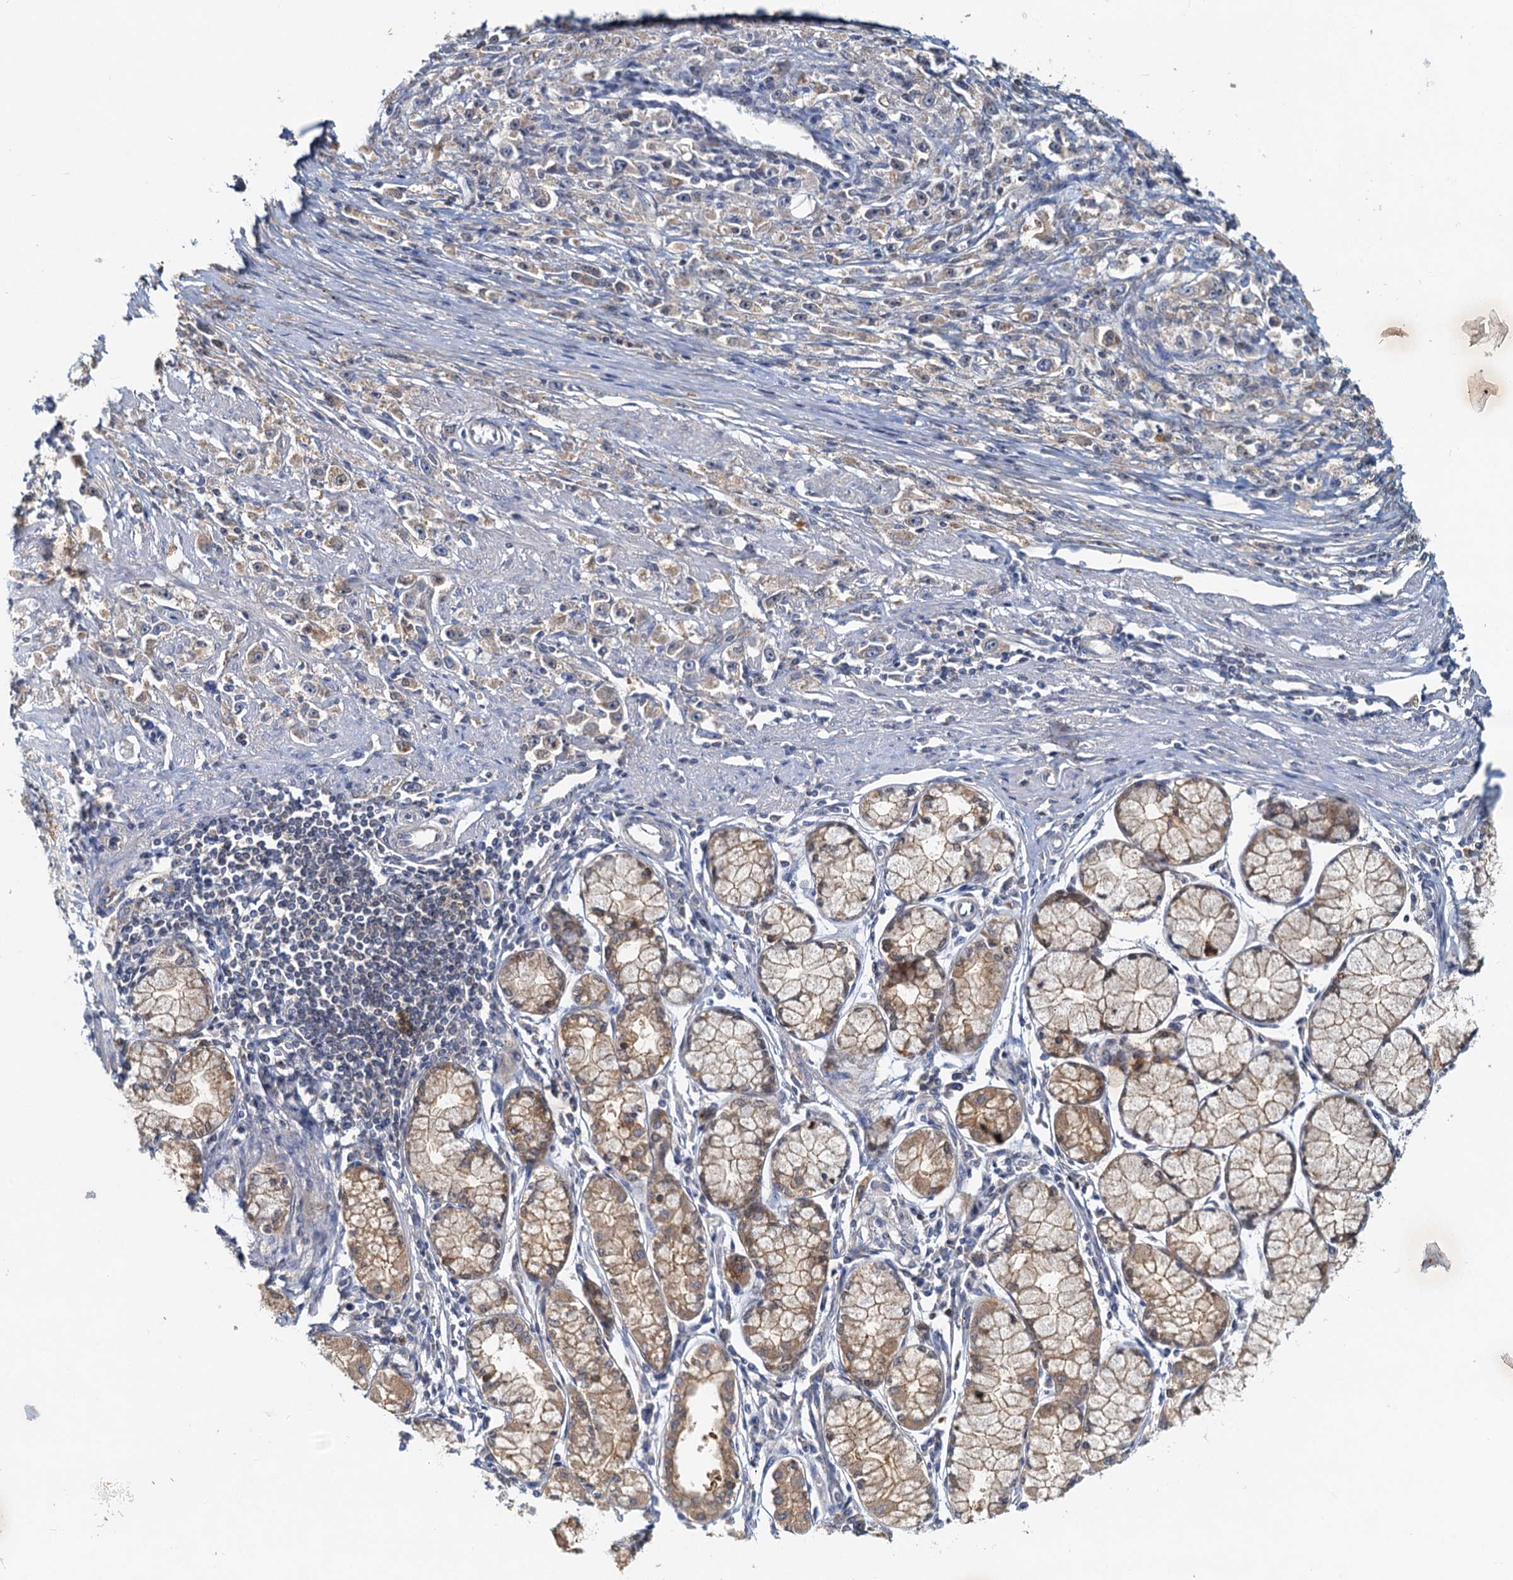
{"staining": {"intensity": "weak", "quantity": "<25%", "location": "cytoplasmic/membranous"}, "tissue": "stomach cancer", "cell_type": "Tumor cells", "image_type": "cancer", "snomed": [{"axis": "morphology", "description": "Adenocarcinoma, NOS"}, {"axis": "topography", "description": "Stomach"}], "caption": "Human stomach cancer (adenocarcinoma) stained for a protein using IHC reveals no positivity in tumor cells.", "gene": "TOLLIP", "patient": {"sex": "female", "age": 59}}